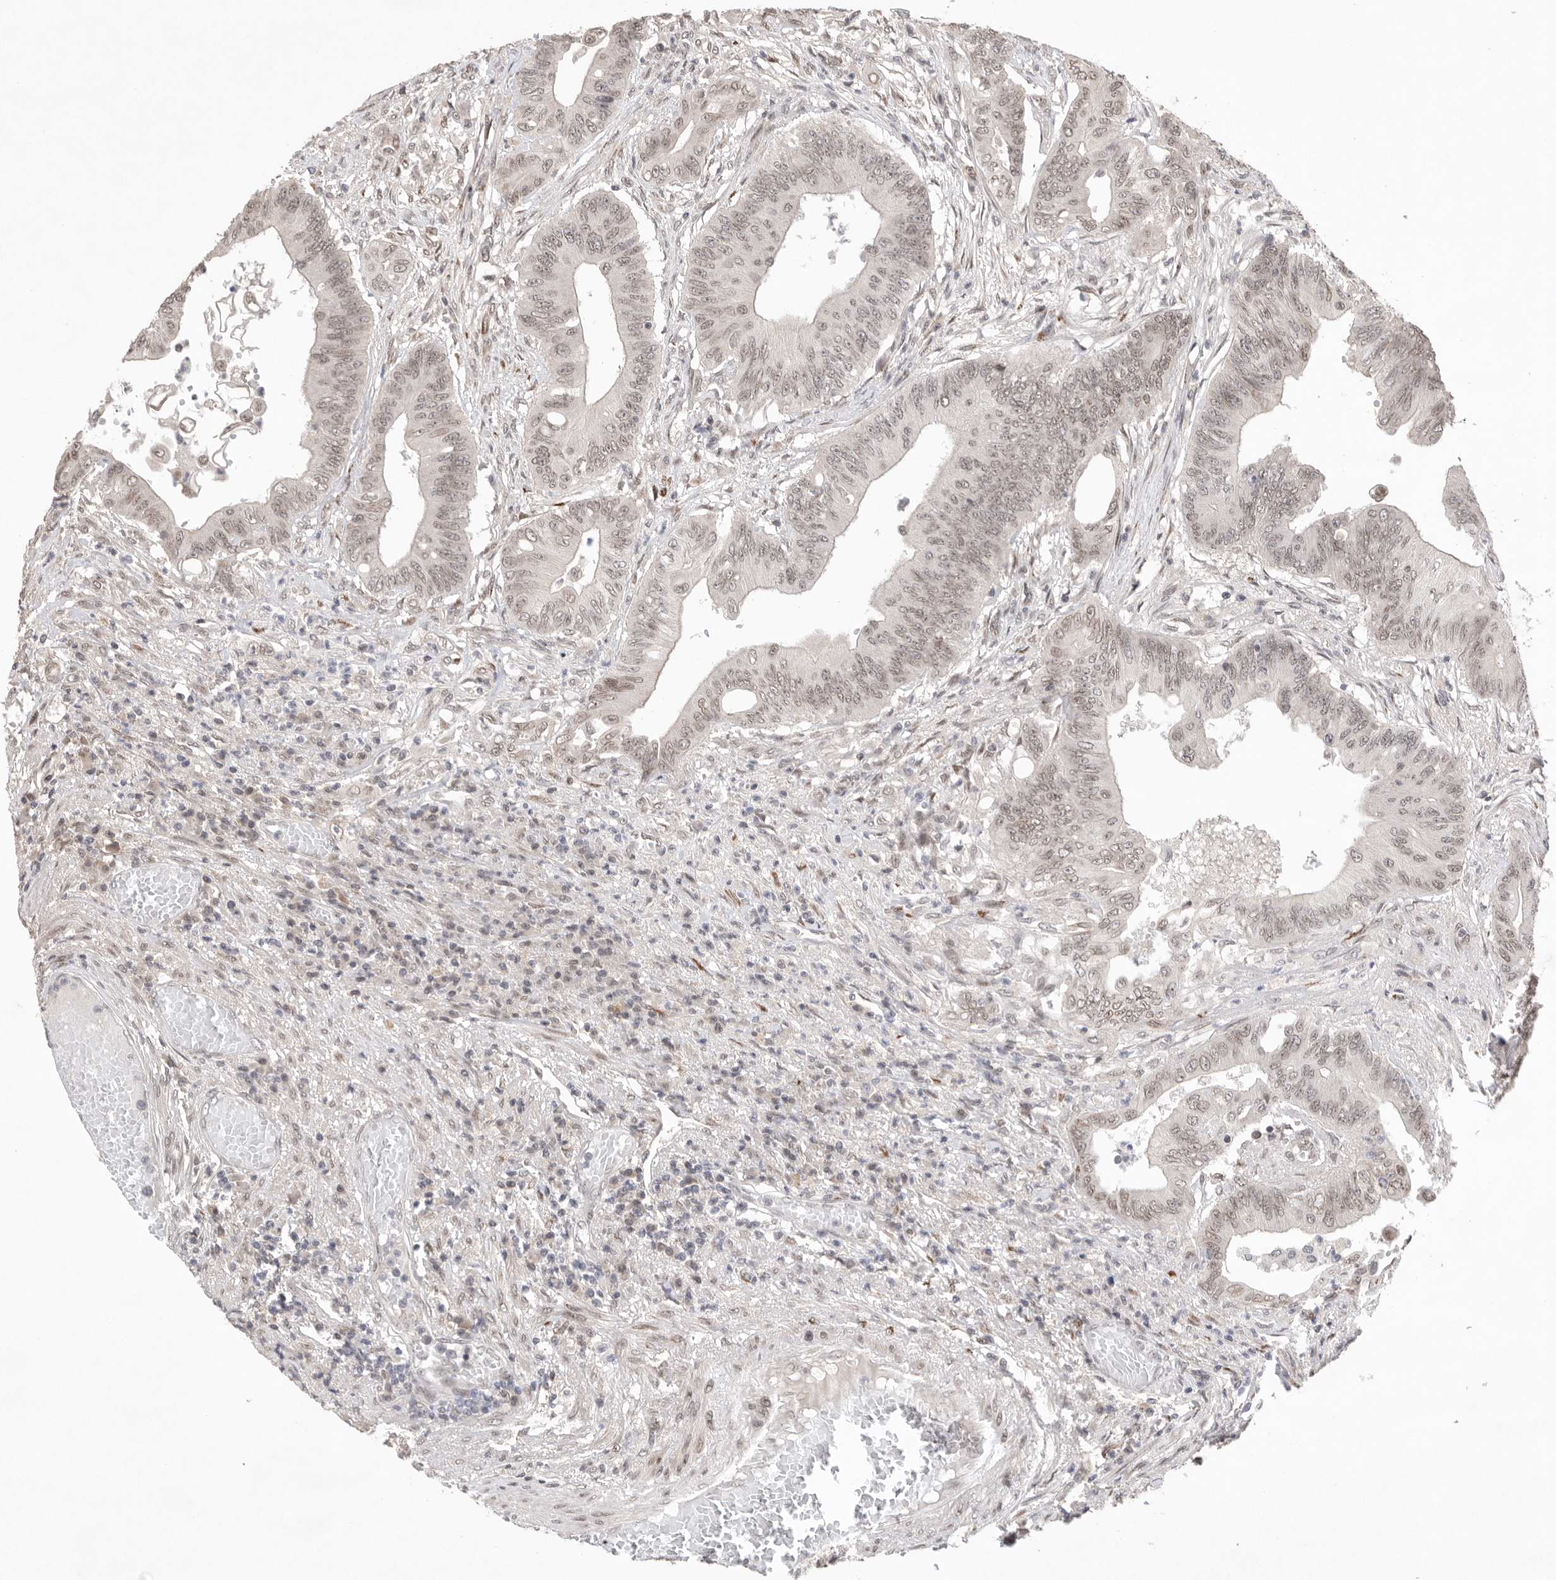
{"staining": {"intensity": "weak", "quantity": "25%-75%", "location": "nuclear"}, "tissue": "colorectal cancer", "cell_type": "Tumor cells", "image_type": "cancer", "snomed": [{"axis": "morphology", "description": "Adenoma, NOS"}, {"axis": "morphology", "description": "Adenocarcinoma, NOS"}, {"axis": "topography", "description": "Colon"}], "caption": "Colorectal cancer (adenocarcinoma) stained with a protein marker displays weak staining in tumor cells.", "gene": "LEMD3", "patient": {"sex": "male", "age": 79}}